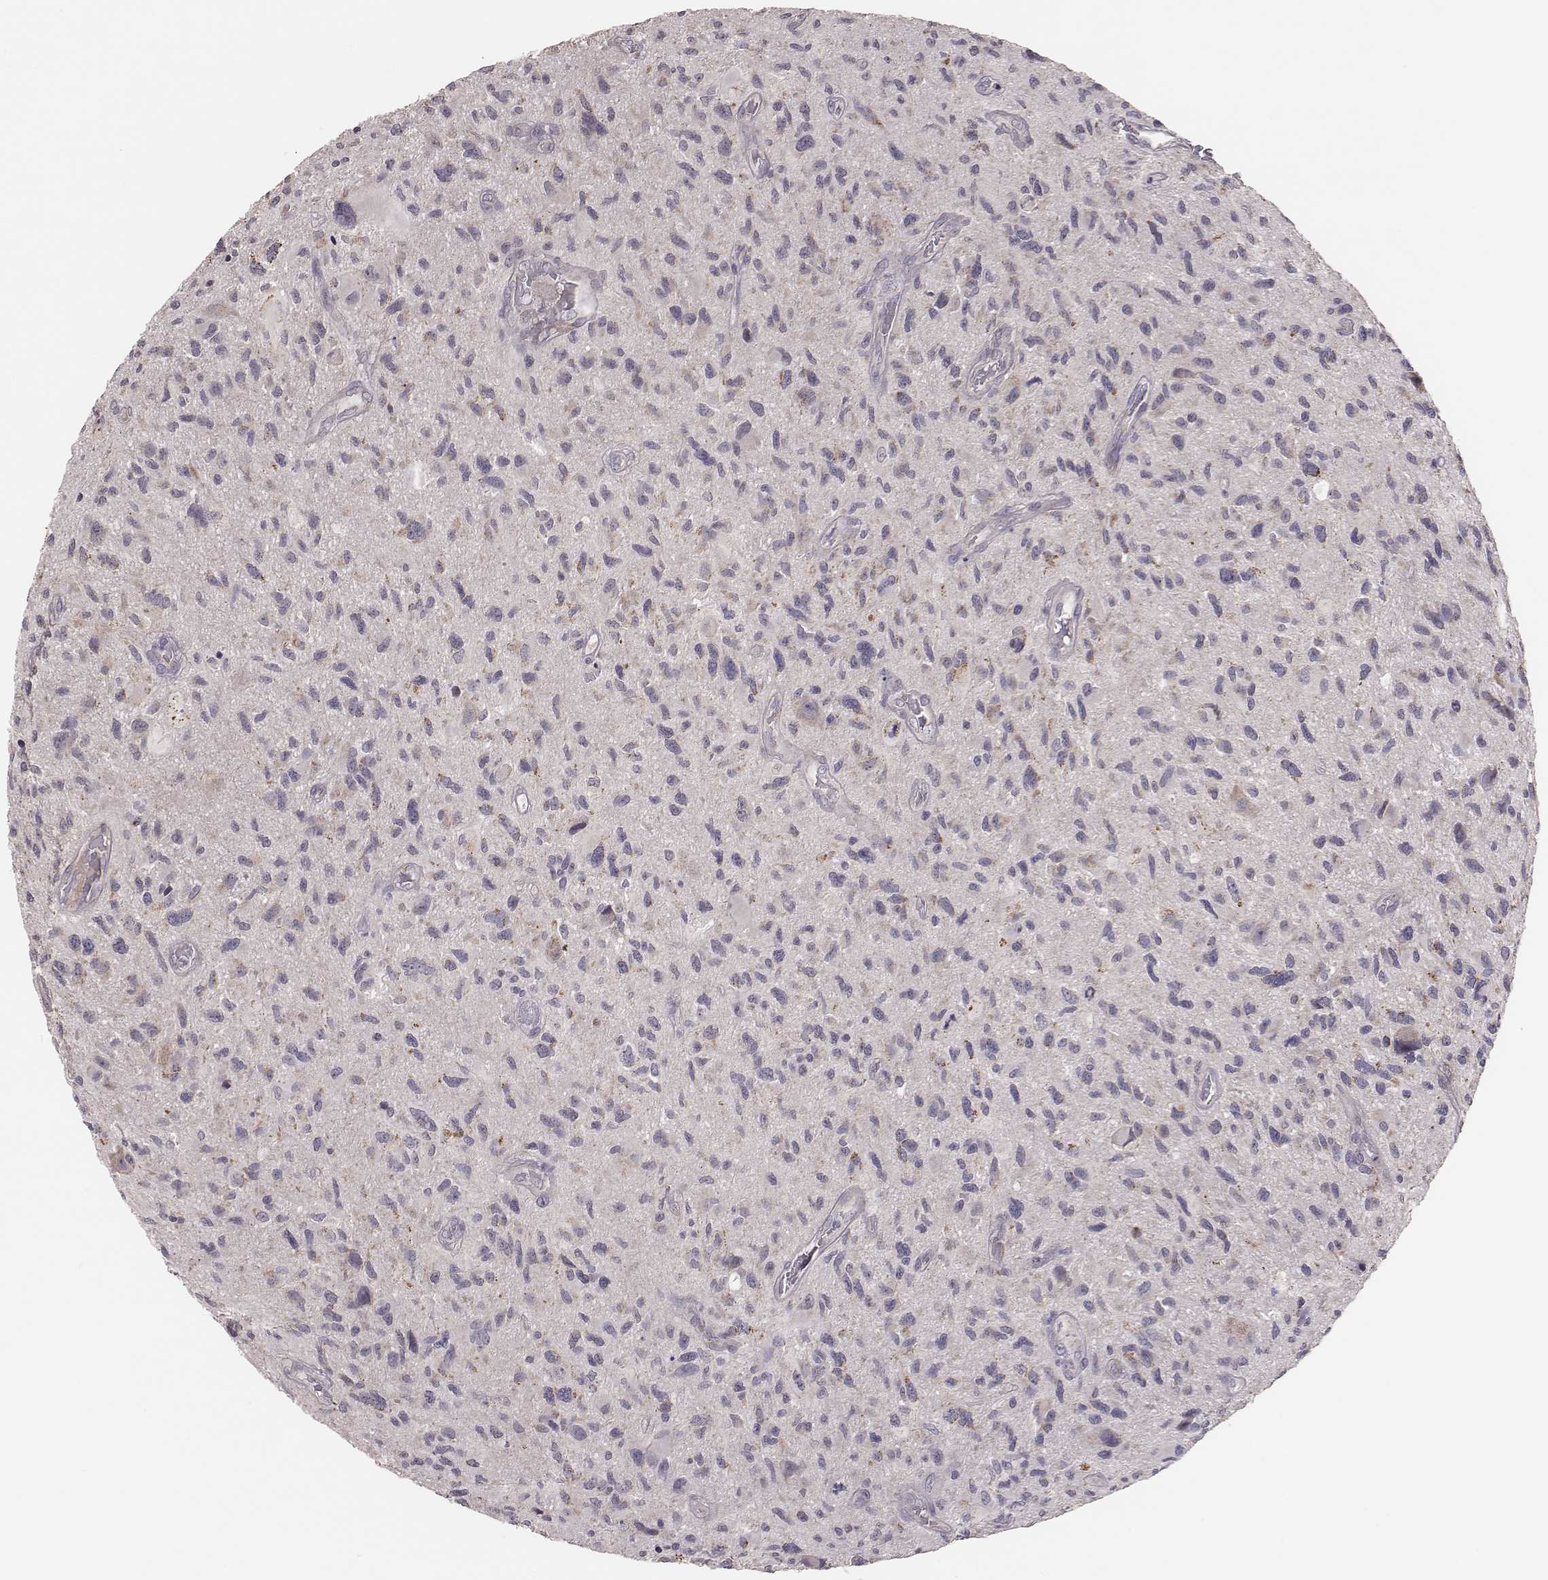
{"staining": {"intensity": "negative", "quantity": "none", "location": "none"}, "tissue": "glioma", "cell_type": "Tumor cells", "image_type": "cancer", "snomed": [{"axis": "morphology", "description": "Glioma, malignant, NOS"}, {"axis": "morphology", "description": "Glioma, malignant, High grade"}, {"axis": "topography", "description": "Brain"}], "caption": "High magnification brightfield microscopy of glioma stained with DAB (brown) and counterstained with hematoxylin (blue): tumor cells show no significant positivity.", "gene": "HAVCR1", "patient": {"sex": "female", "age": 71}}